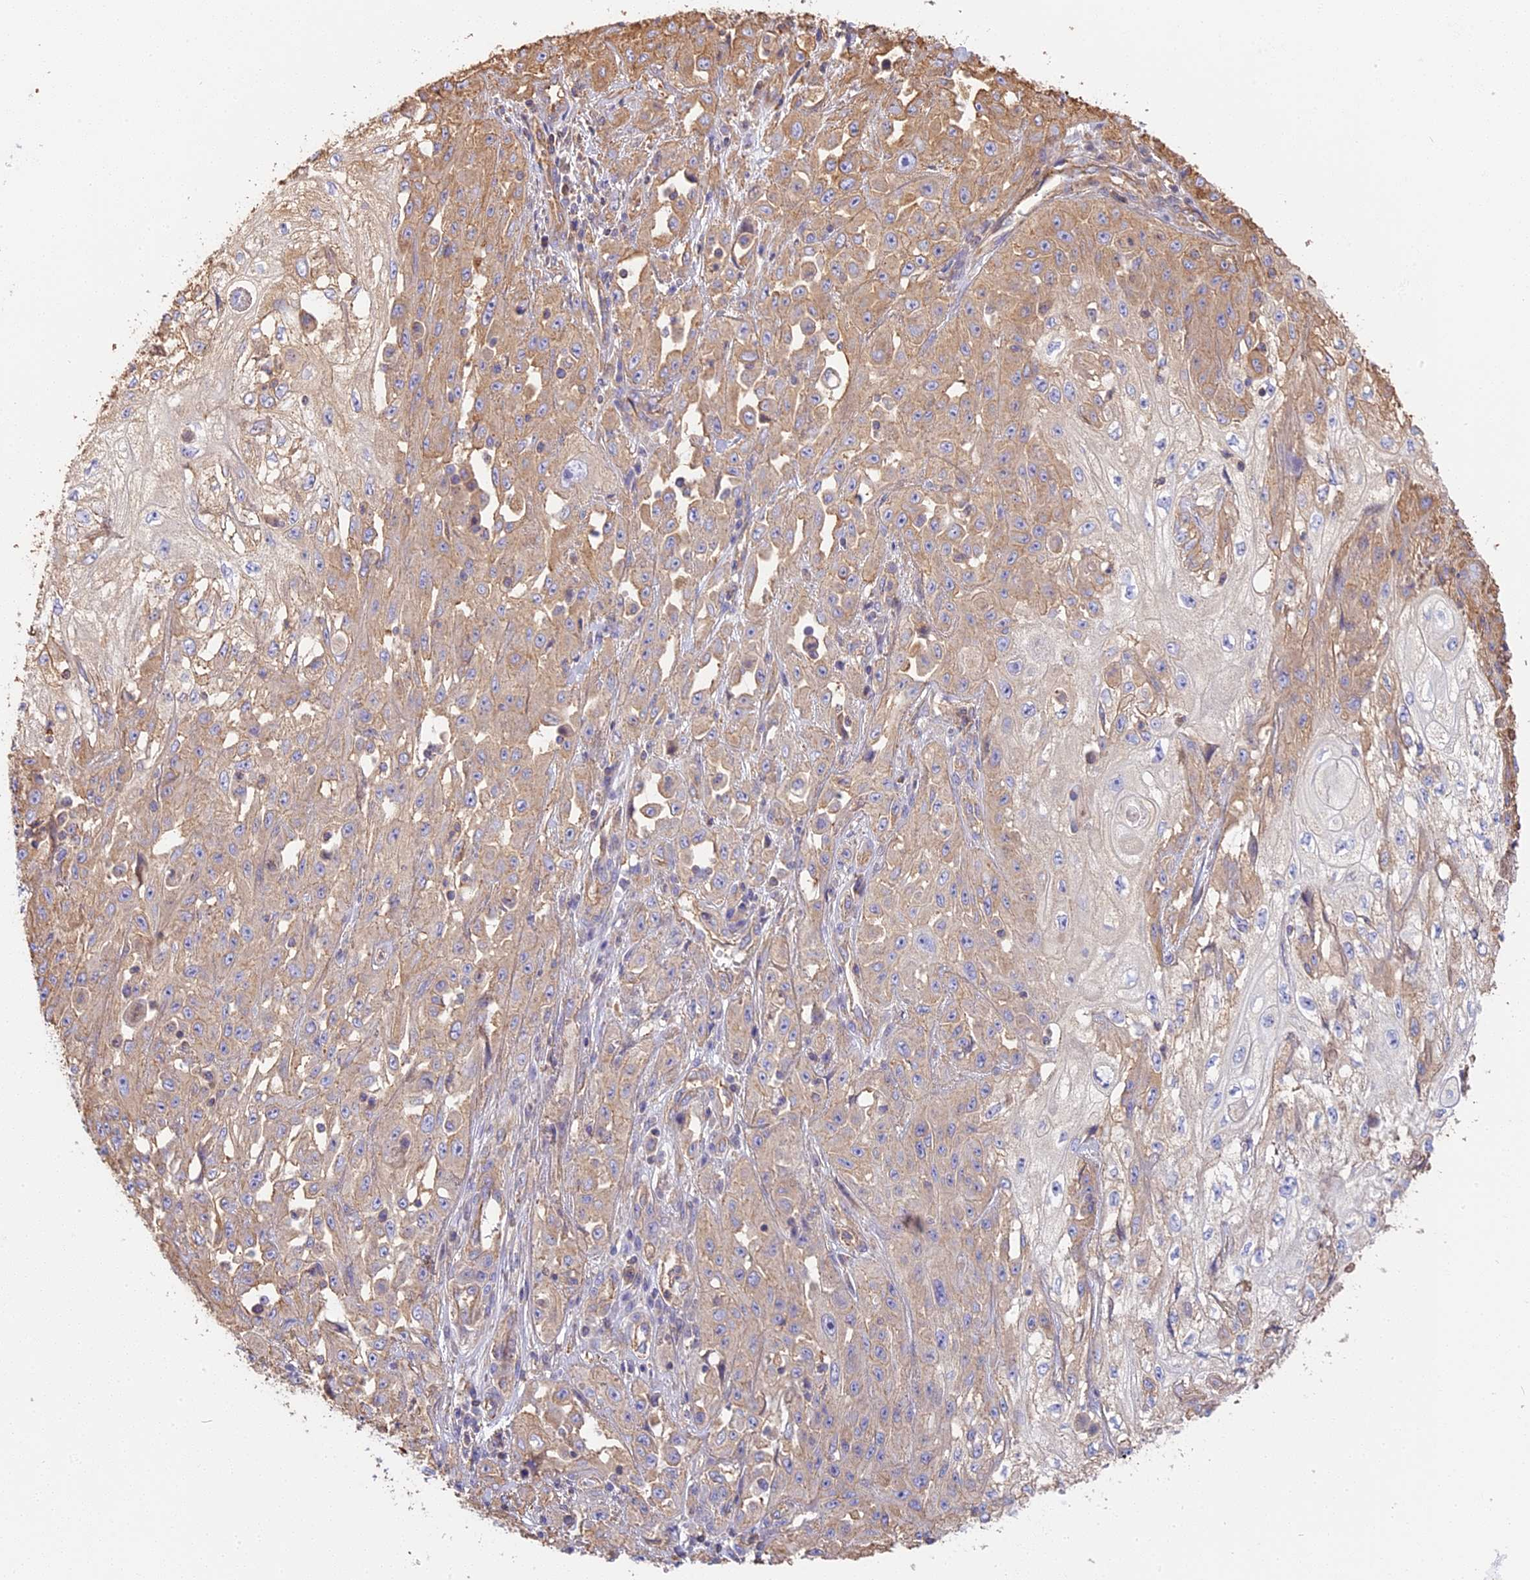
{"staining": {"intensity": "weak", "quantity": "25%-75%", "location": "cytoplasmic/membranous"}, "tissue": "skin cancer", "cell_type": "Tumor cells", "image_type": "cancer", "snomed": [{"axis": "morphology", "description": "Squamous cell carcinoma, NOS"}, {"axis": "morphology", "description": "Squamous cell carcinoma, metastatic, NOS"}, {"axis": "topography", "description": "Skin"}, {"axis": "topography", "description": "Lymph node"}], "caption": "Immunohistochemistry photomicrograph of neoplastic tissue: skin metastatic squamous cell carcinoma stained using immunohistochemistry (IHC) displays low levels of weak protein expression localized specifically in the cytoplasmic/membranous of tumor cells, appearing as a cytoplasmic/membranous brown color.", "gene": "VPS18", "patient": {"sex": "male", "age": 75}}